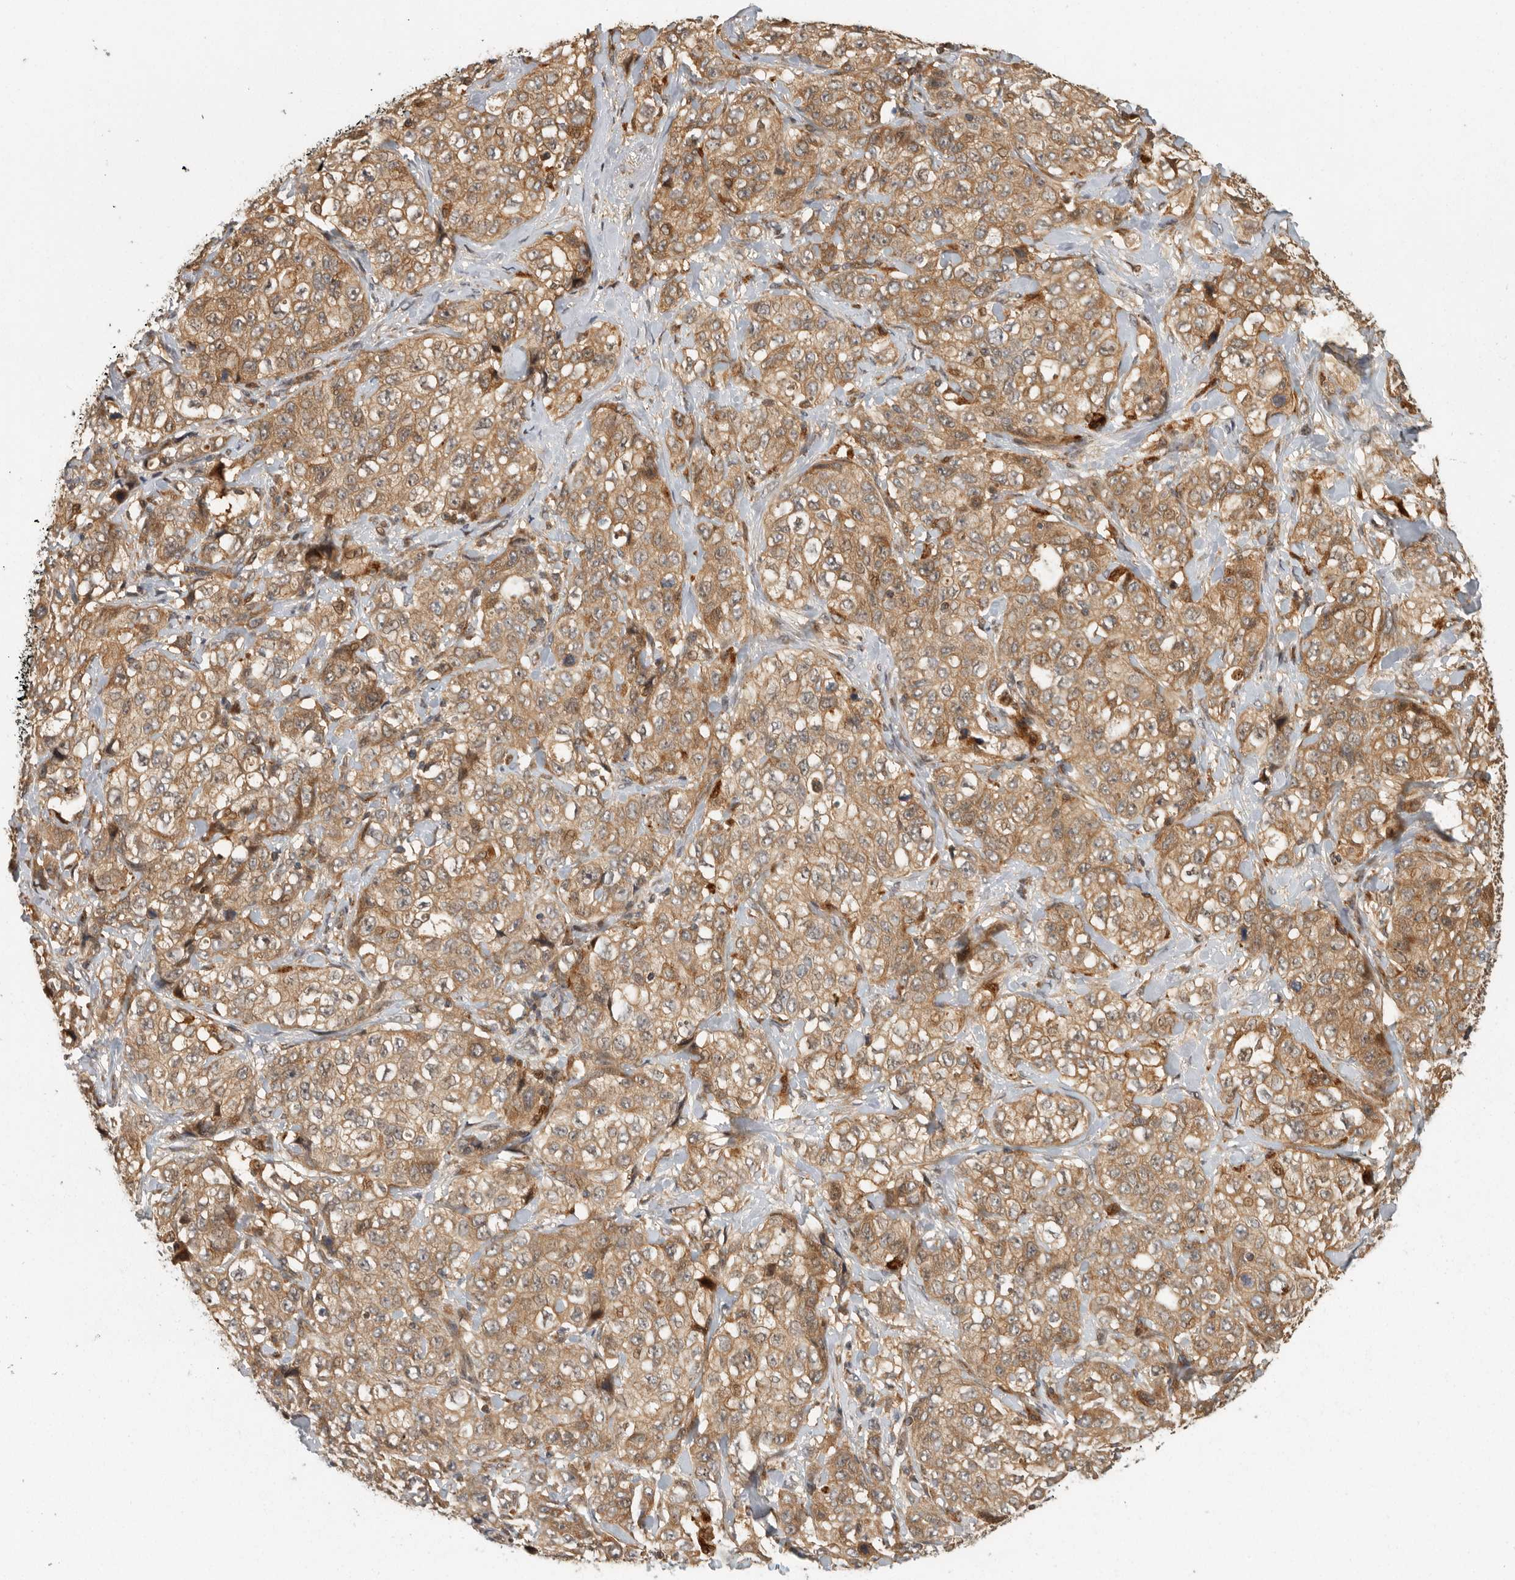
{"staining": {"intensity": "moderate", "quantity": ">75%", "location": "cytoplasmic/membranous"}, "tissue": "stomach cancer", "cell_type": "Tumor cells", "image_type": "cancer", "snomed": [{"axis": "morphology", "description": "Adenocarcinoma, NOS"}, {"axis": "topography", "description": "Stomach"}], "caption": "DAB immunohistochemical staining of human stomach adenocarcinoma shows moderate cytoplasmic/membranous protein expression in approximately >75% of tumor cells.", "gene": "SWT1", "patient": {"sex": "male", "age": 48}}